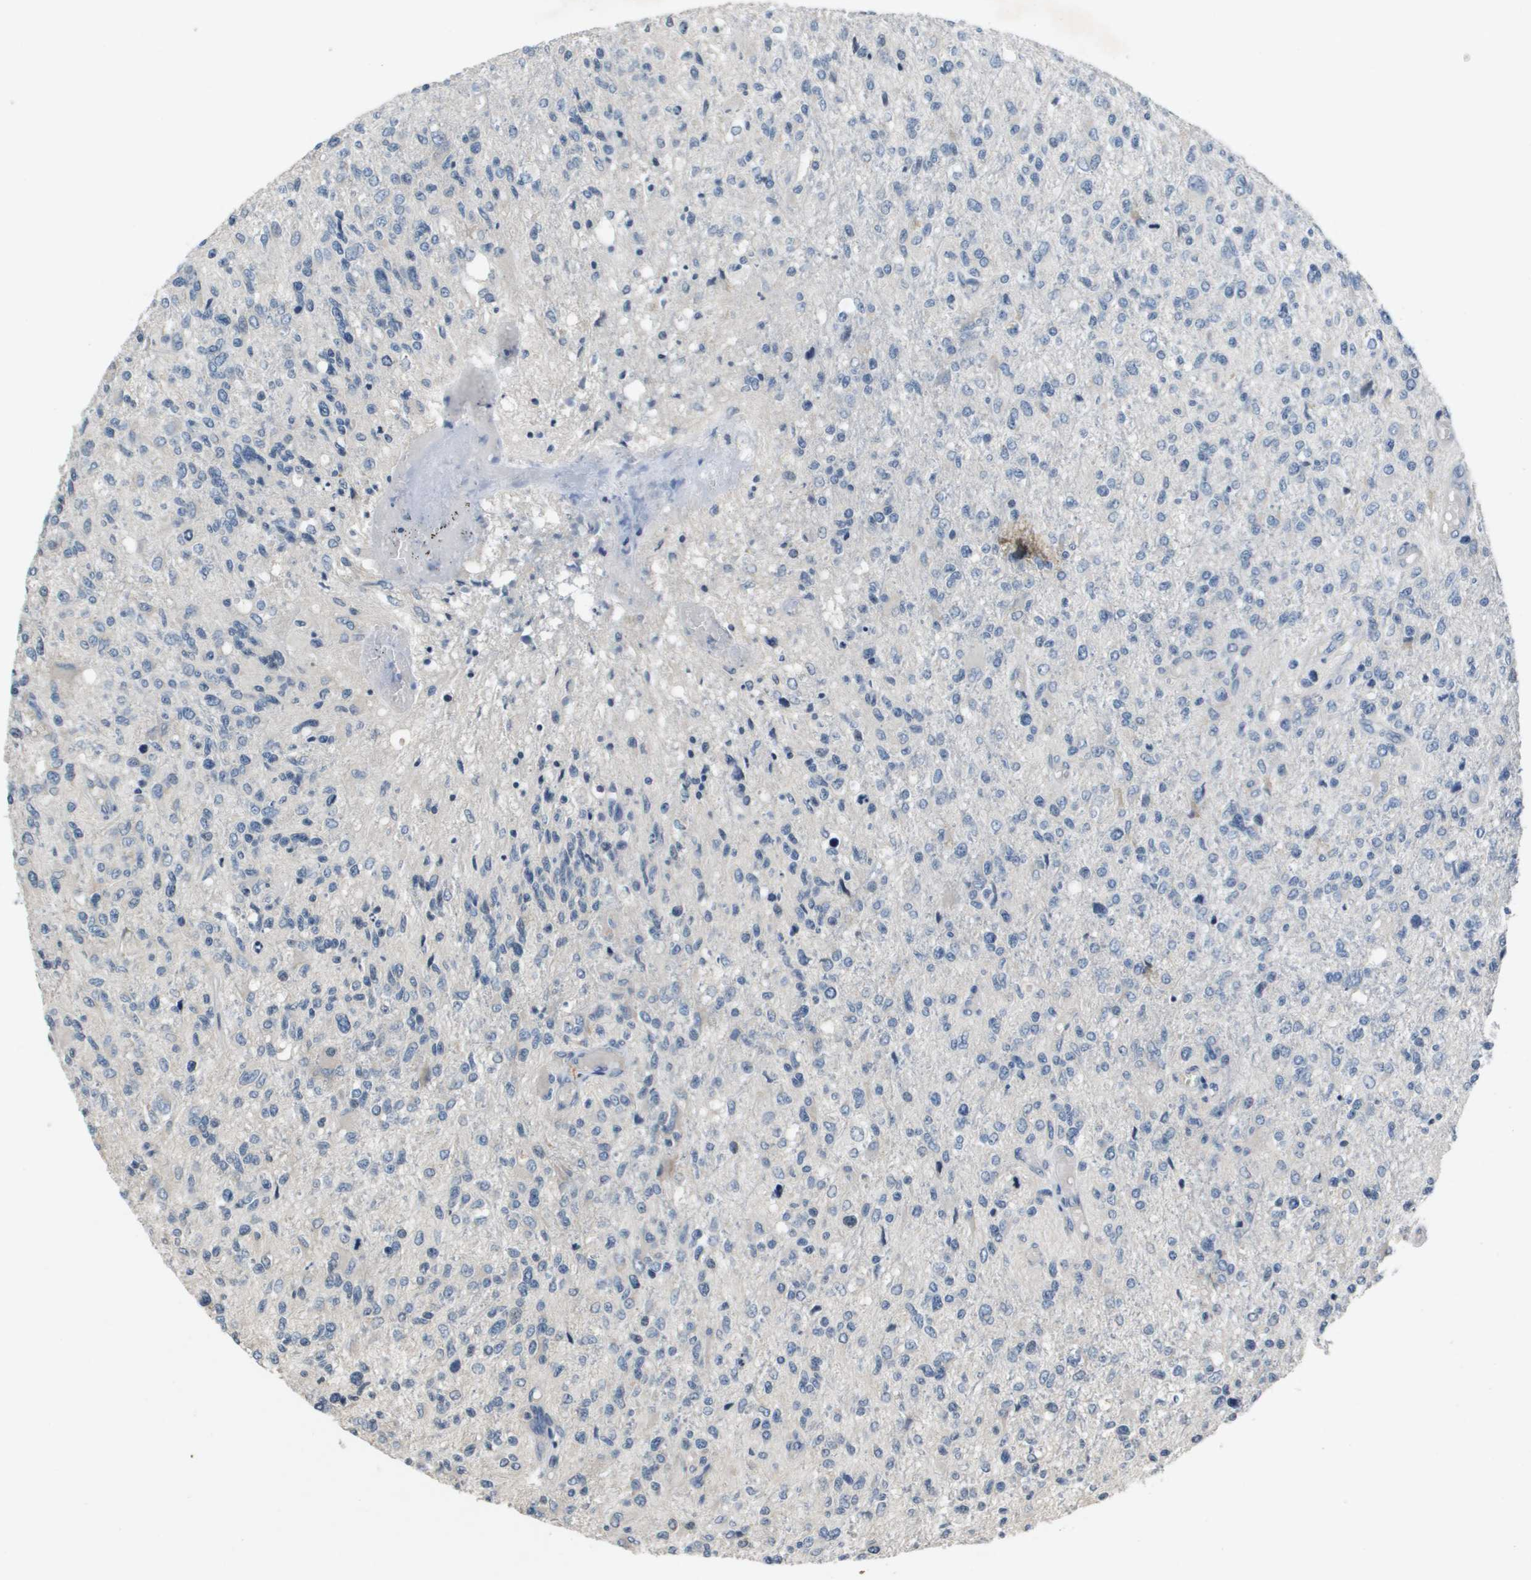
{"staining": {"intensity": "negative", "quantity": "none", "location": "none"}, "tissue": "glioma", "cell_type": "Tumor cells", "image_type": "cancer", "snomed": [{"axis": "morphology", "description": "Glioma, malignant, High grade"}, {"axis": "topography", "description": "Cerebral cortex"}], "caption": "Tumor cells are negative for protein expression in human glioma.", "gene": "CAPN11", "patient": {"sex": "male", "age": 76}}